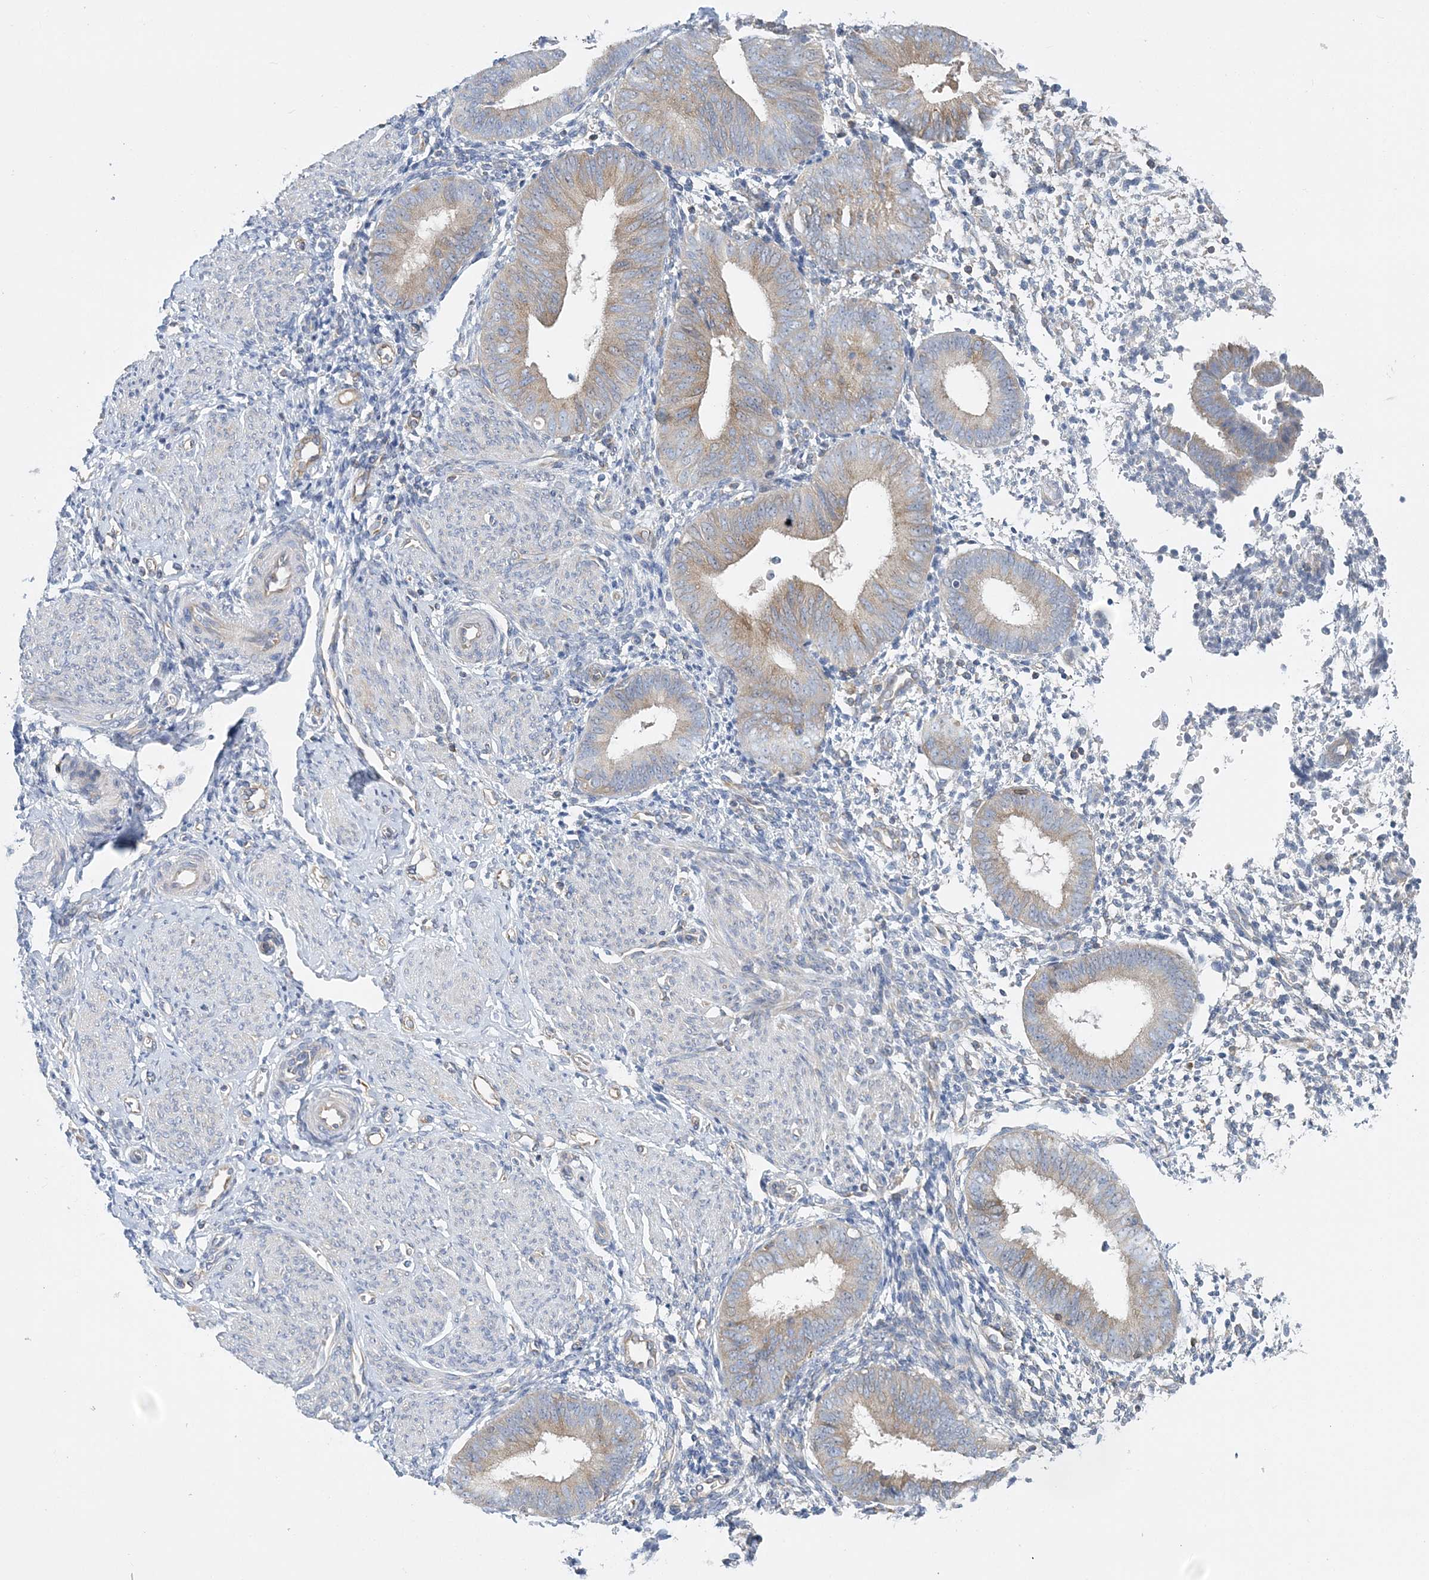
{"staining": {"intensity": "weak", "quantity": "<25%", "location": "cytoplasmic/membranous"}, "tissue": "endometrium", "cell_type": "Cells in endometrial stroma", "image_type": "normal", "snomed": [{"axis": "morphology", "description": "Normal tissue, NOS"}, {"axis": "topography", "description": "Uterus"}, {"axis": "topography", "description": "Endometrium"}], "caption": "IHC histopathology image of normal endometrium: endometrium stained with DAB (3,3'-diaminobenzidine) displays no significant protein positivity in cells in endometrial stroma. (DAB immunohistochemistry (IHC), high magnification).", "gene": "FAM114A2", "patient": {"sex": "female", "age": 48}}